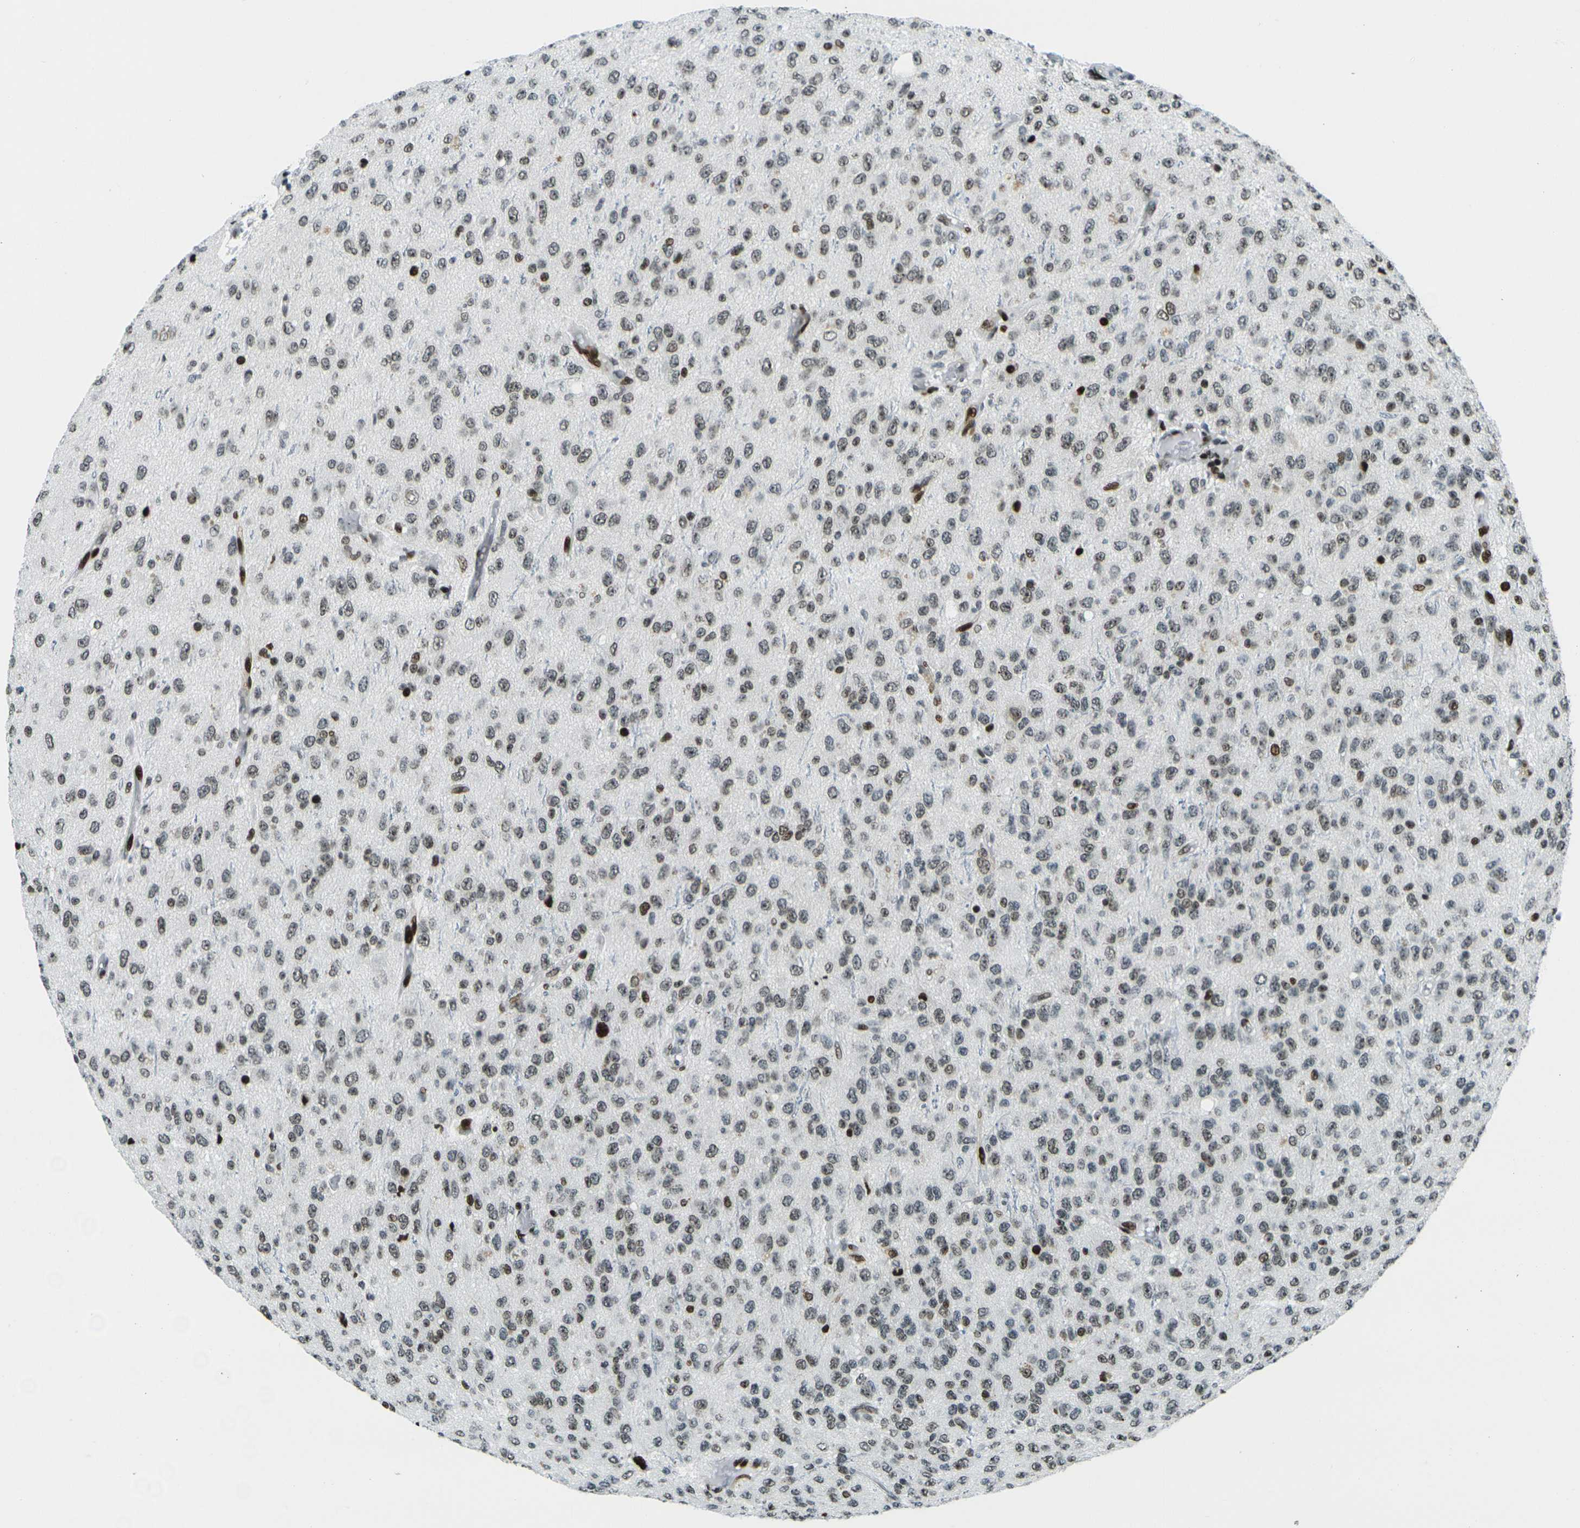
{"staining": {"intensity": "weak", "quantity": ">75%", "location": "nuclear"}, "tissue": "glioma", "cell_type": "Tumor cells", "image_type": "cancer", "snomed": [{"axis": "morphology", "description": "Glioma, malignant, High grade"}, {"axis": "topography", "description": "pancreas cauda"}], "caption": "Weak nuclear expression is present in approximately >75% of tumor cells in glioma.", "gene": "H3-3A", "patient": {"sex": "male", "age": 60}}